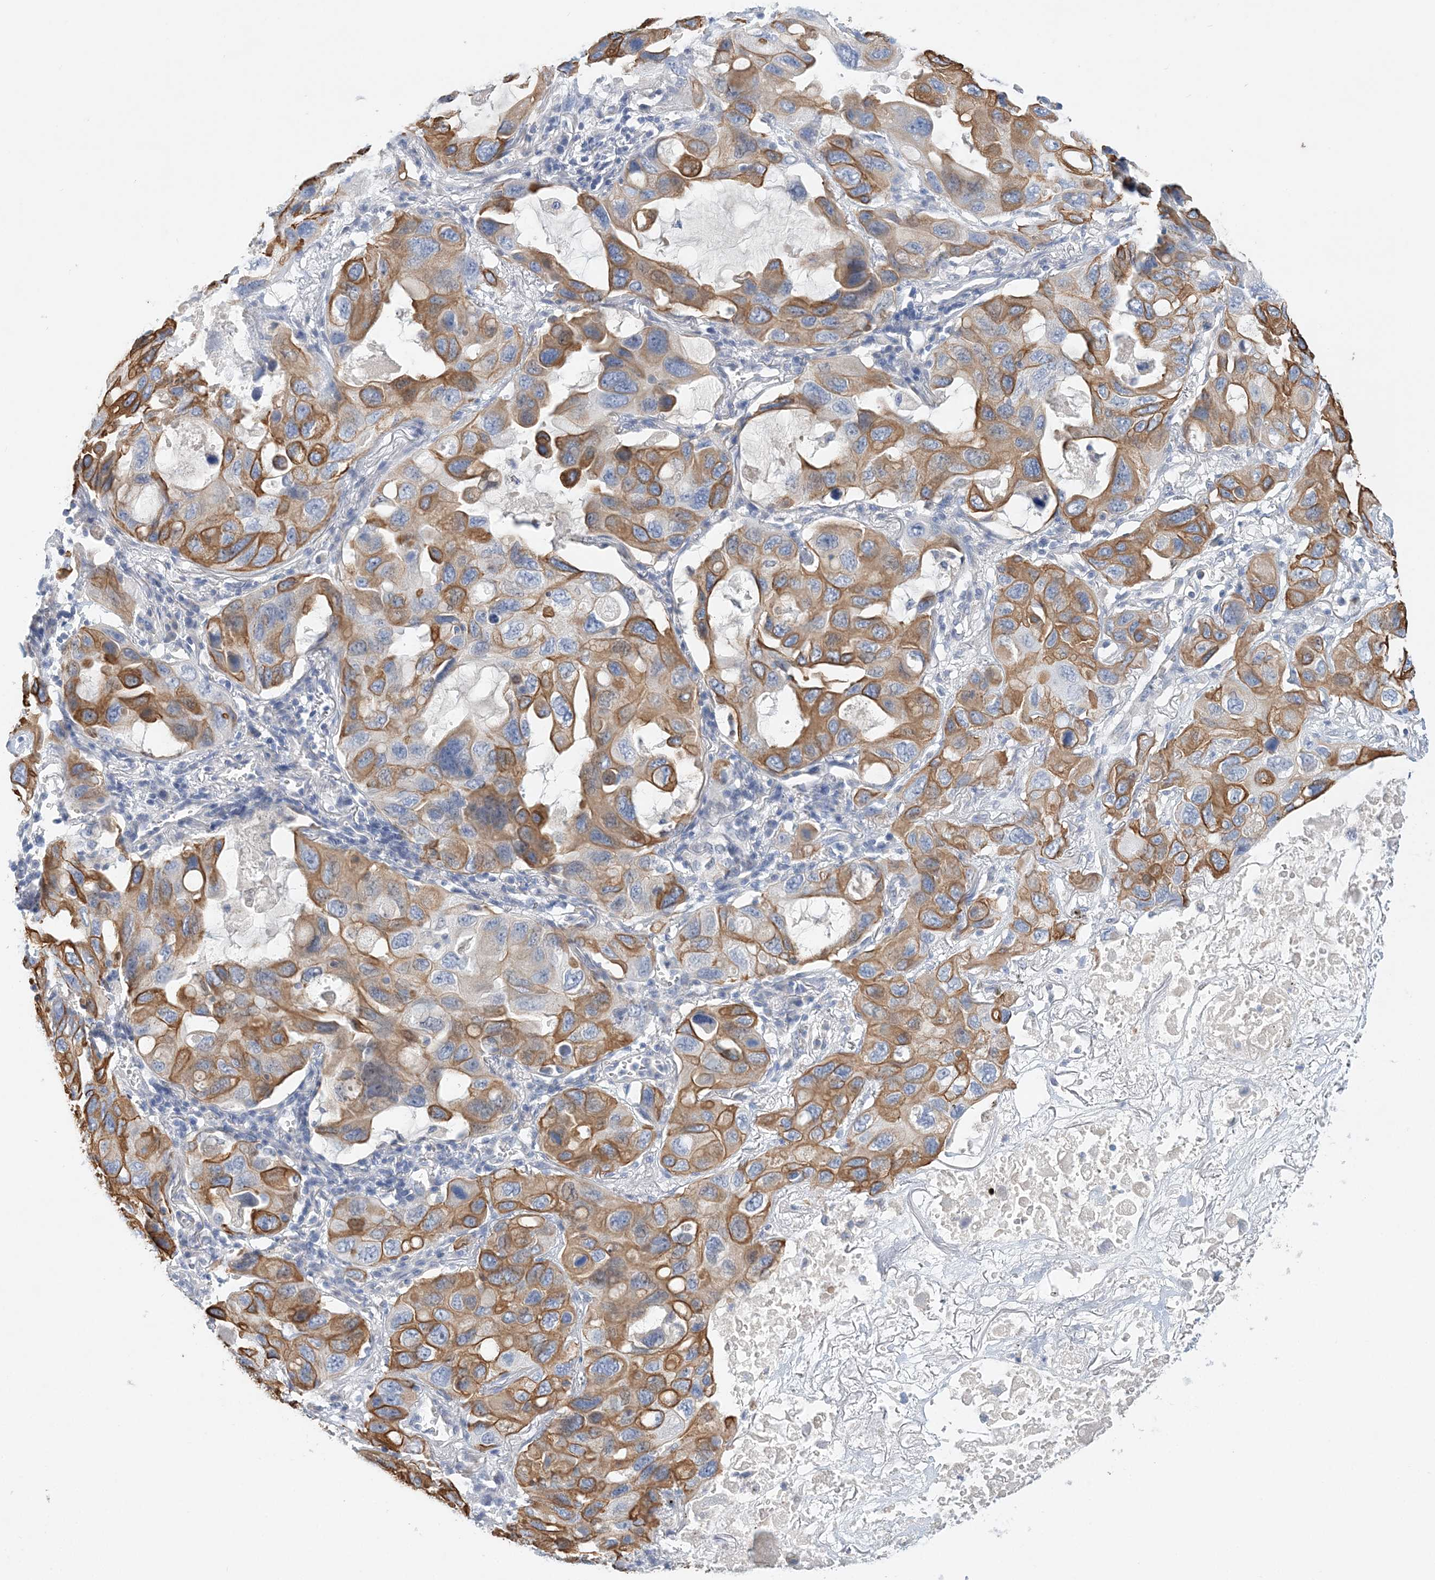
{"staining": {"intensity": "moderate", "quantity": ">75%", "location": "cytoplasmic/membranous"}, "tissue": "lung cancer", "cell_type": "Tumor cells", "image_type": "cancer", "snomed": [{"axis": "morphology", "description": "Squamous cell carcinoma, NOS"}, {"axis": "topography", "description": "Lung"}], "caption": "Squamous cell carcinoma (lung) was stained to show a protein in brown. There is medium levels of moderate cytoplasmic/membranous expression in approximately >75% of tumor cells.", "gene": "LRRIQ4", "patient": {"sex": "female", "age": 73}}